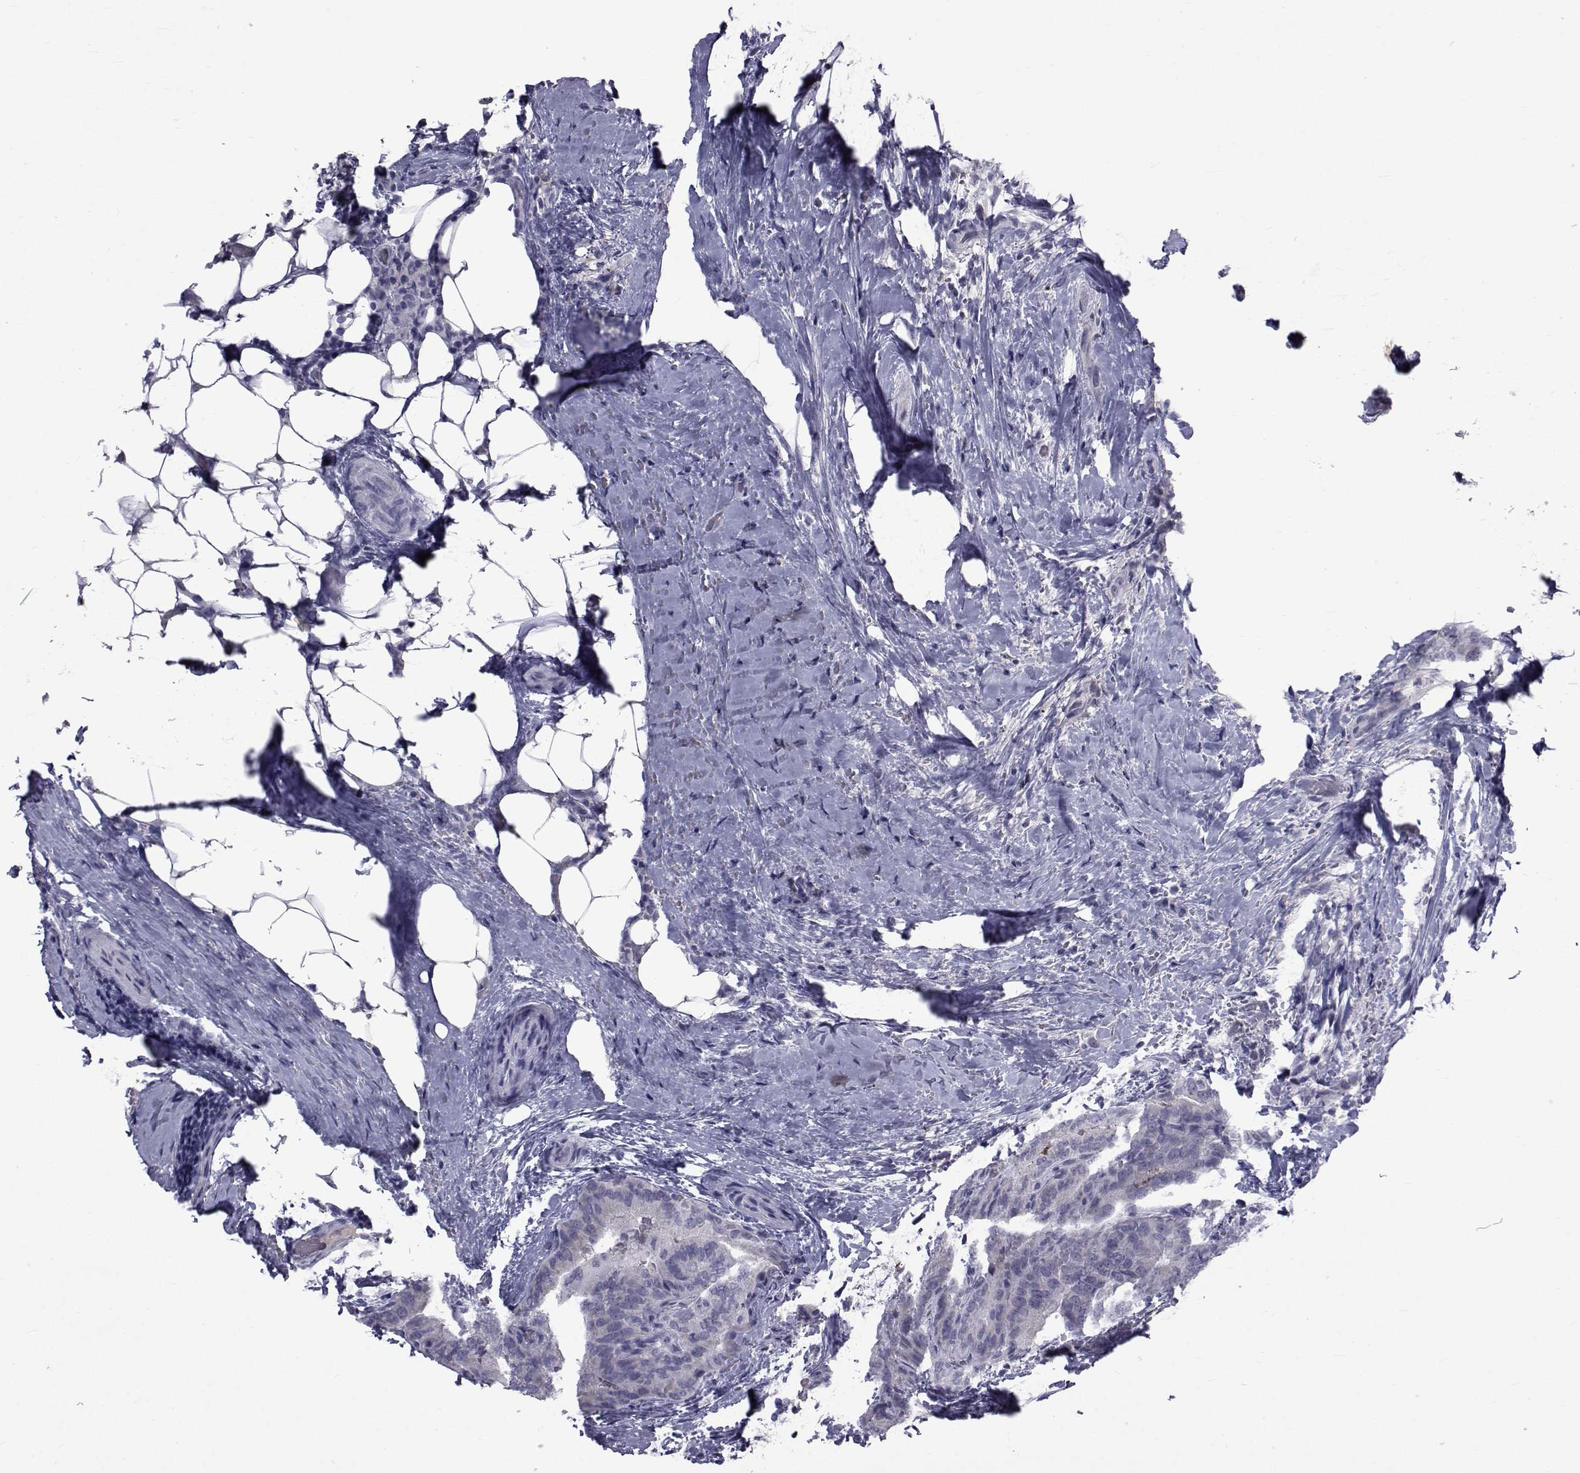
{"staining": {"intensity": "negative", "quantity": "none", "location": "none"}, "tissue": "thyroid cancer", "cell_type": "Tumor cells", "image_type": "cancer", "snomed": [{"axis": "morphology", "description": "Papillary adenocarcinoma, NOS"}, {"axis": "topography", "description": "Thyroid gland"}], "caption": "Thyroid papillary adenocarcinoma was stained to show a protein in brown. There is no significant staining in tumor cells.", "gene": "PAX2", "patient": {"sex": "male", "age": 61}}